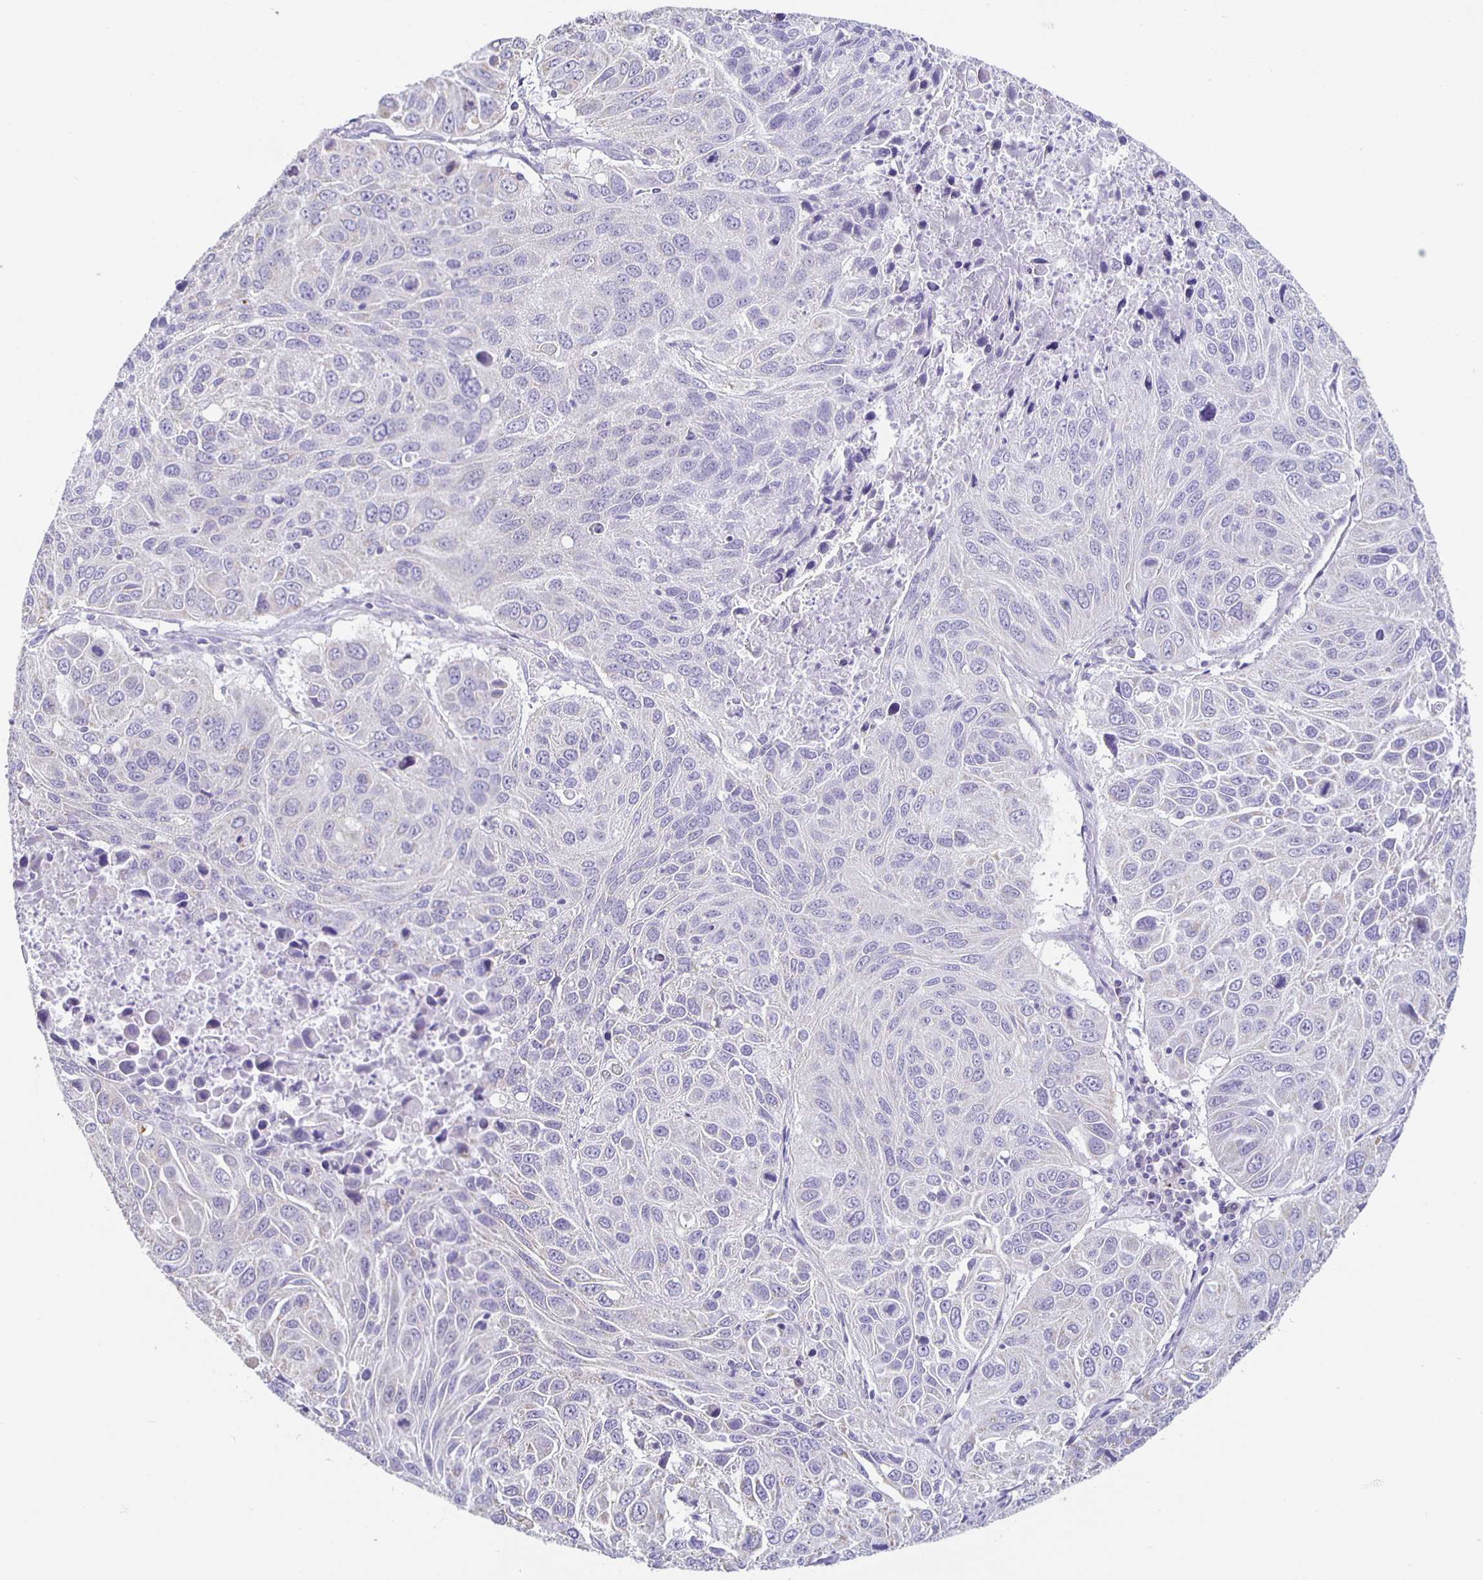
{"staining": {"intensity": "negative", "quantity": "none", "location": "none"}, "tissue": "lung cancer", "cell_type": "Tumor cells", "image_type": "cancer", "snomed": [{"axis": "morphology", "description": "Squamous cell carcinoma, NOS"}, {"axis": "topography", "description": "Lung"}], "caption": "This is an immunohistochemistry (IHC) photomicrograph of lung cancer. There is no expression in tumor cells.", "gene": "TPPP", "patient": {"sex": "female", "age": 61}}